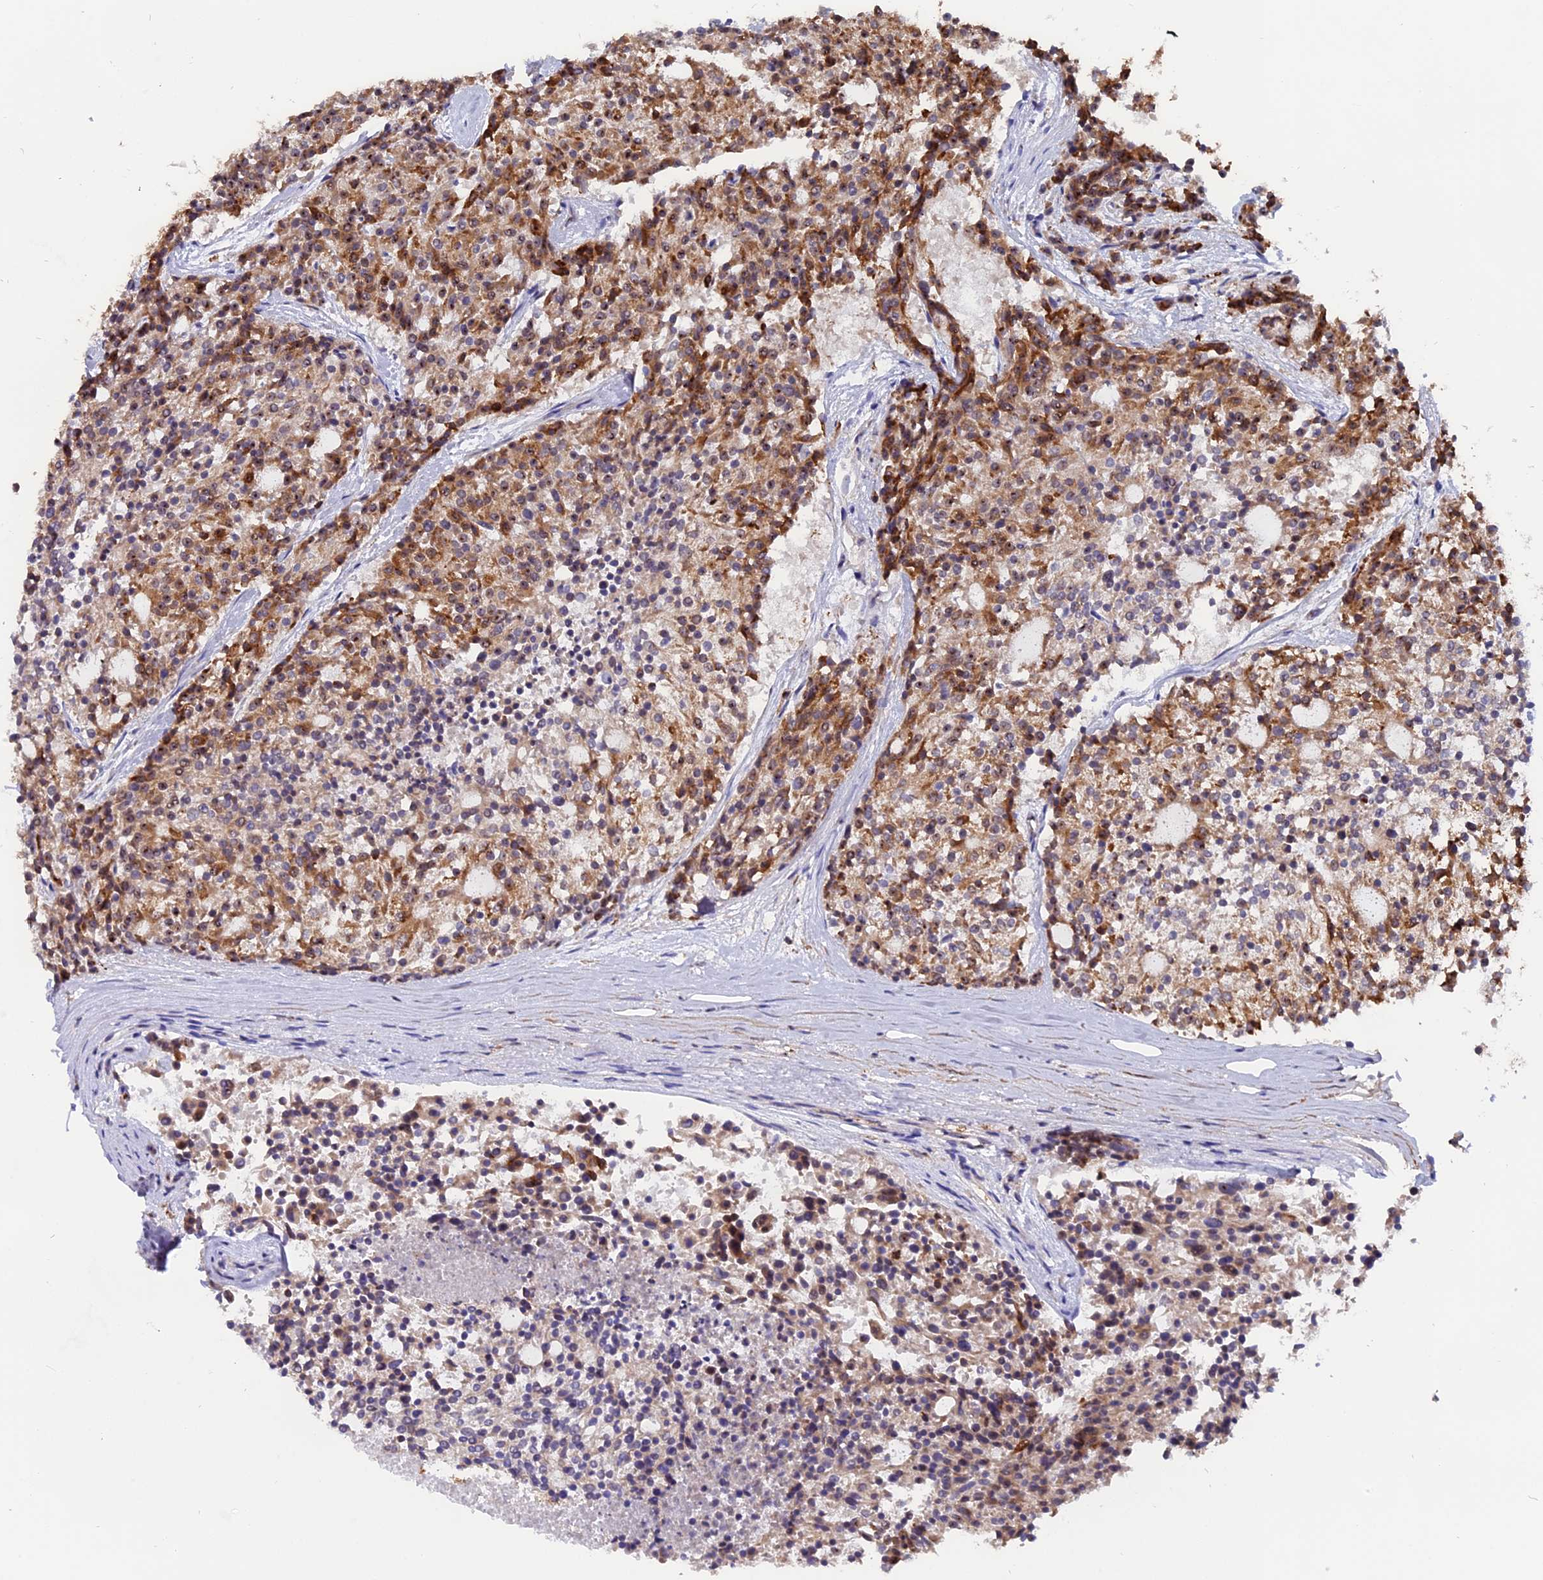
{"staining": {"intensity": "moderate", "quantity": ">75%", "location": "cytoplasmic/membranous"}, "tissue": "carcinoid", "cell_type": "Tumor cells", "image_type": "cancer", "snomed": [{"axis": "morphology", "description": "Carcinoid, malignant, NOS"}, {"axis": "topography", "description": "Pancreas"}], "caption": "Carcinoid tissue demonstrates moderate cytoplasmic/membranous staining in approximately >75% of tumor cells, visualized by immunohistochemistry.", "gene": "FAM118B", "patient": {"sex": "female", "age": 54}}